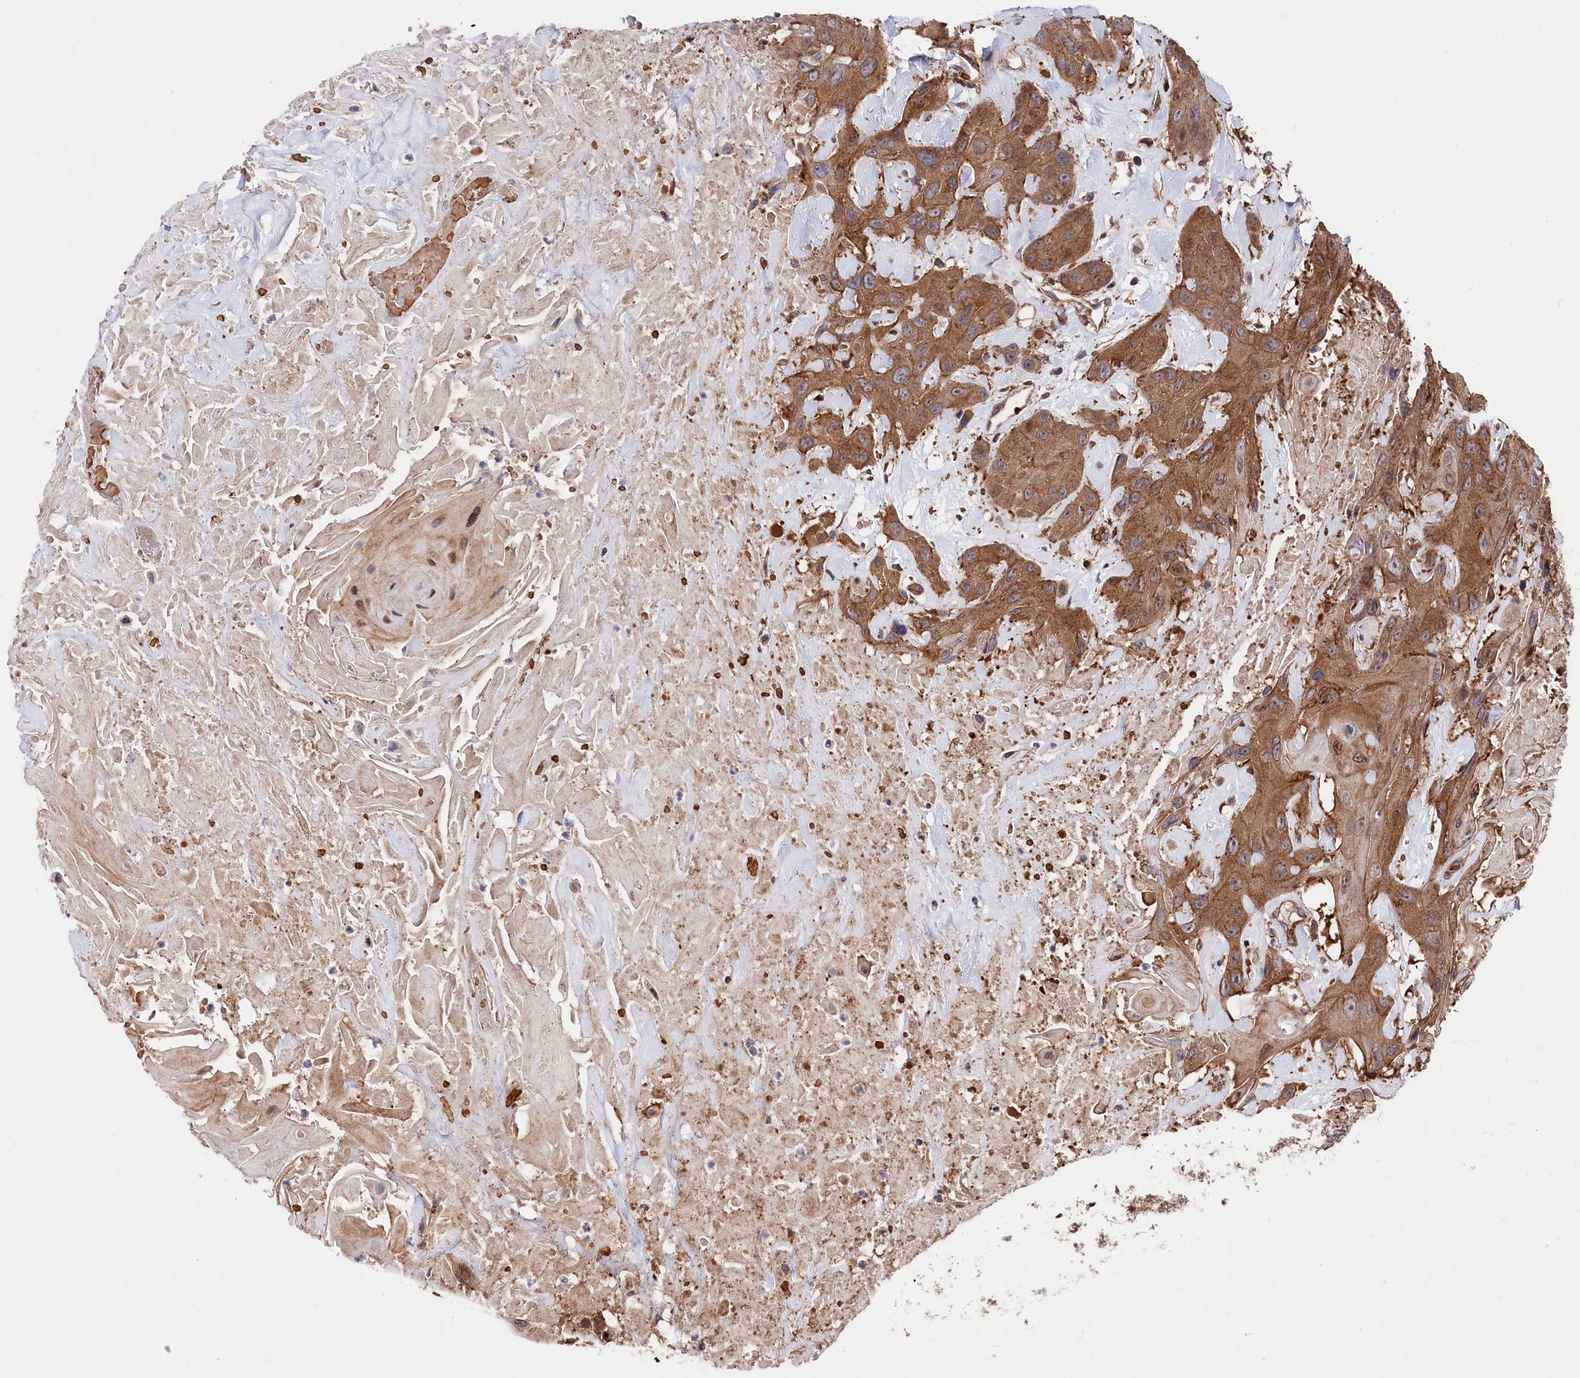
{"staining": {"intensity": "strong", "quantity": ">75%", "location": "cytoplasmic/membranous"}, "tissue": "head and neck cancer", "cell_type": "Tumor cells", "image_type": "cancer", "snomed": [{"axis": "morphology", "description": "Squamous cell carcinoma, NOS"}, {"axis": "topography", "description": "Head-Neck"}], "caption": "Protein staining of head and neck cancer tissue displays strong cytoplasmic/membranous expression in about >75% of tumor cells.", "gene": "TNKS1BP1", "patient": {"sex": "male", "age": 81}}